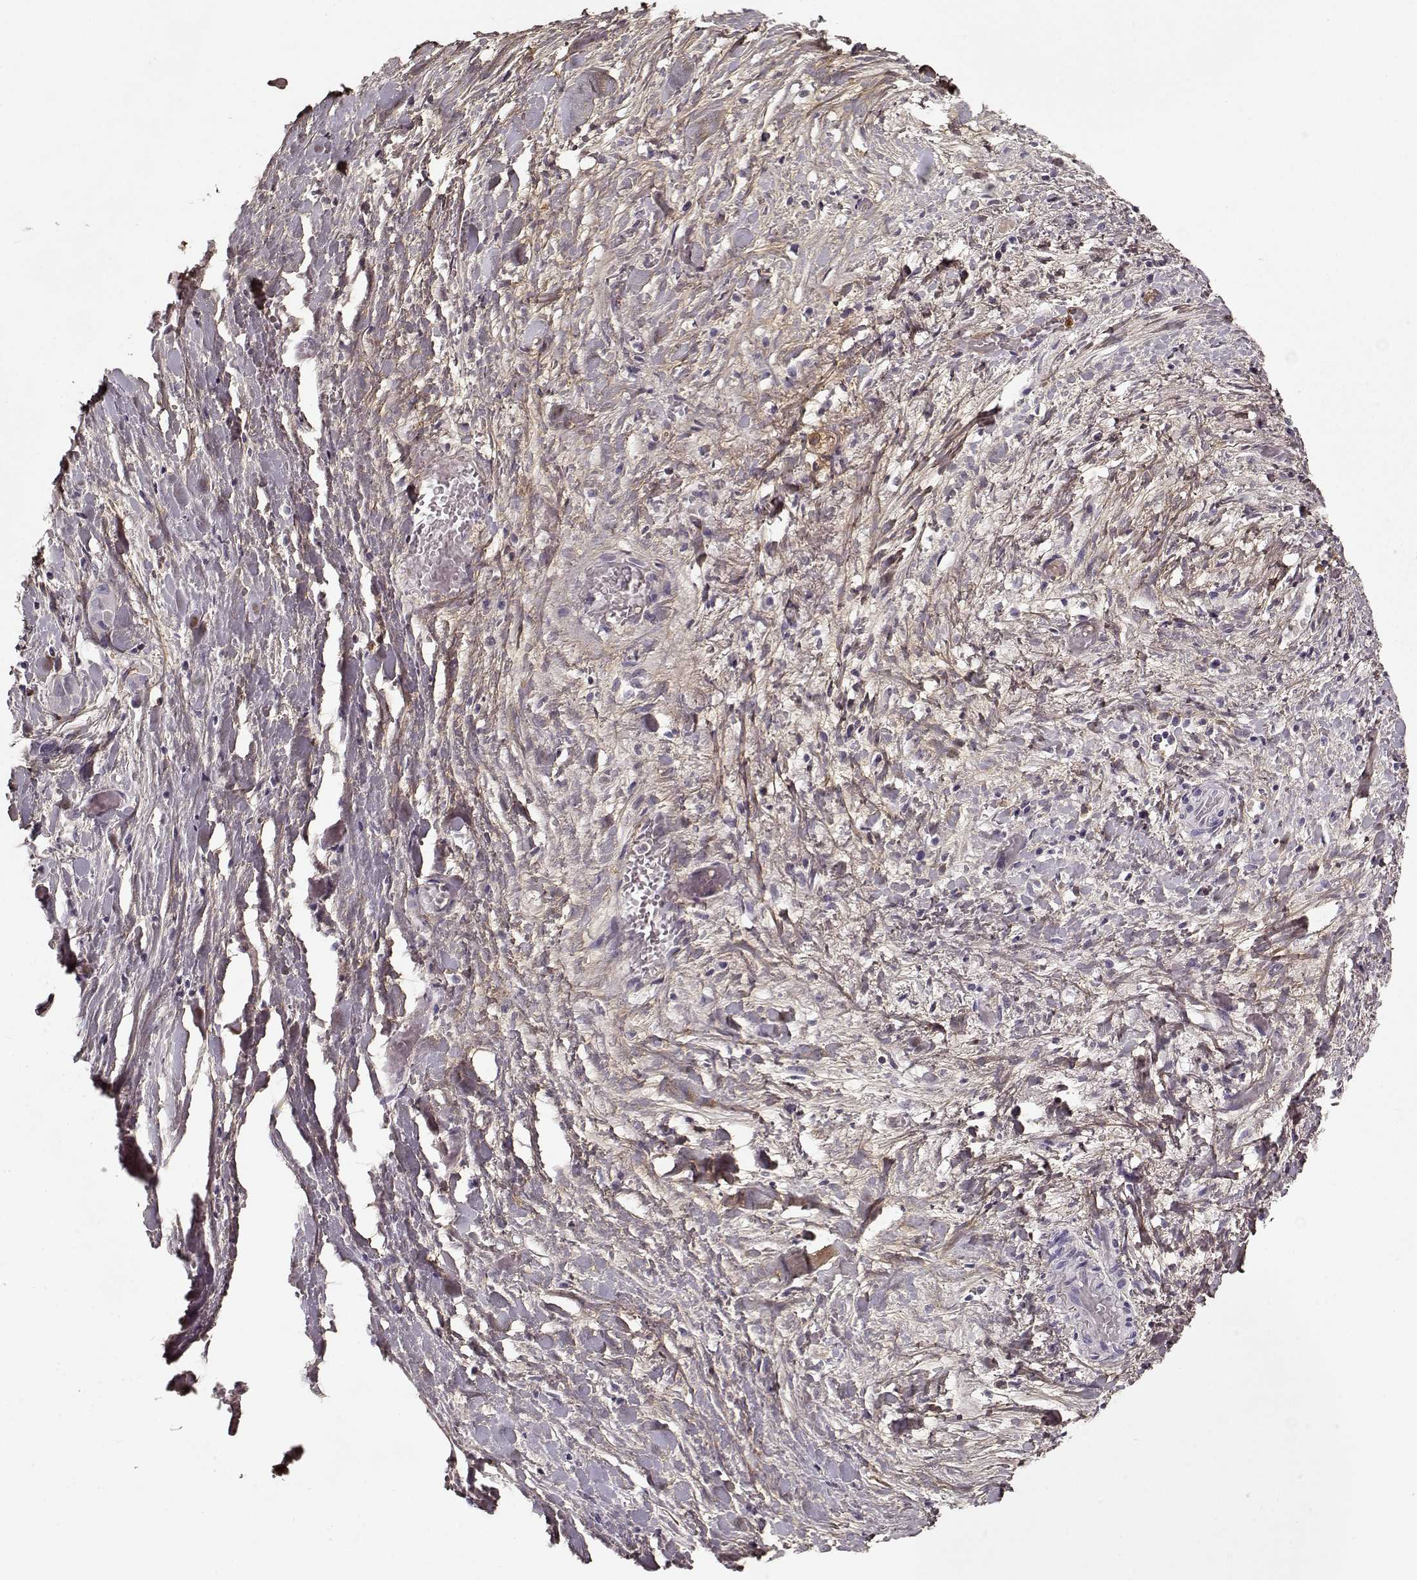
{"staining": {"intensity": "negative", "quantity": "none", "location": "none"}, "tissue": "liver cancer", "cell_type": "Tumor cells", "image_type": "cancer", "snomed": [{"axis": "morphology", "description": "Cholangiocarcinoma"}, {"axis": "topography", "description": "Liver"}], "caption": "Human liver cholangiocarcinoma stained for a protein using IHC displays no staining in tumor cells.", "gene": "LUM", "patient": {"sex": "female", "age": 52}}